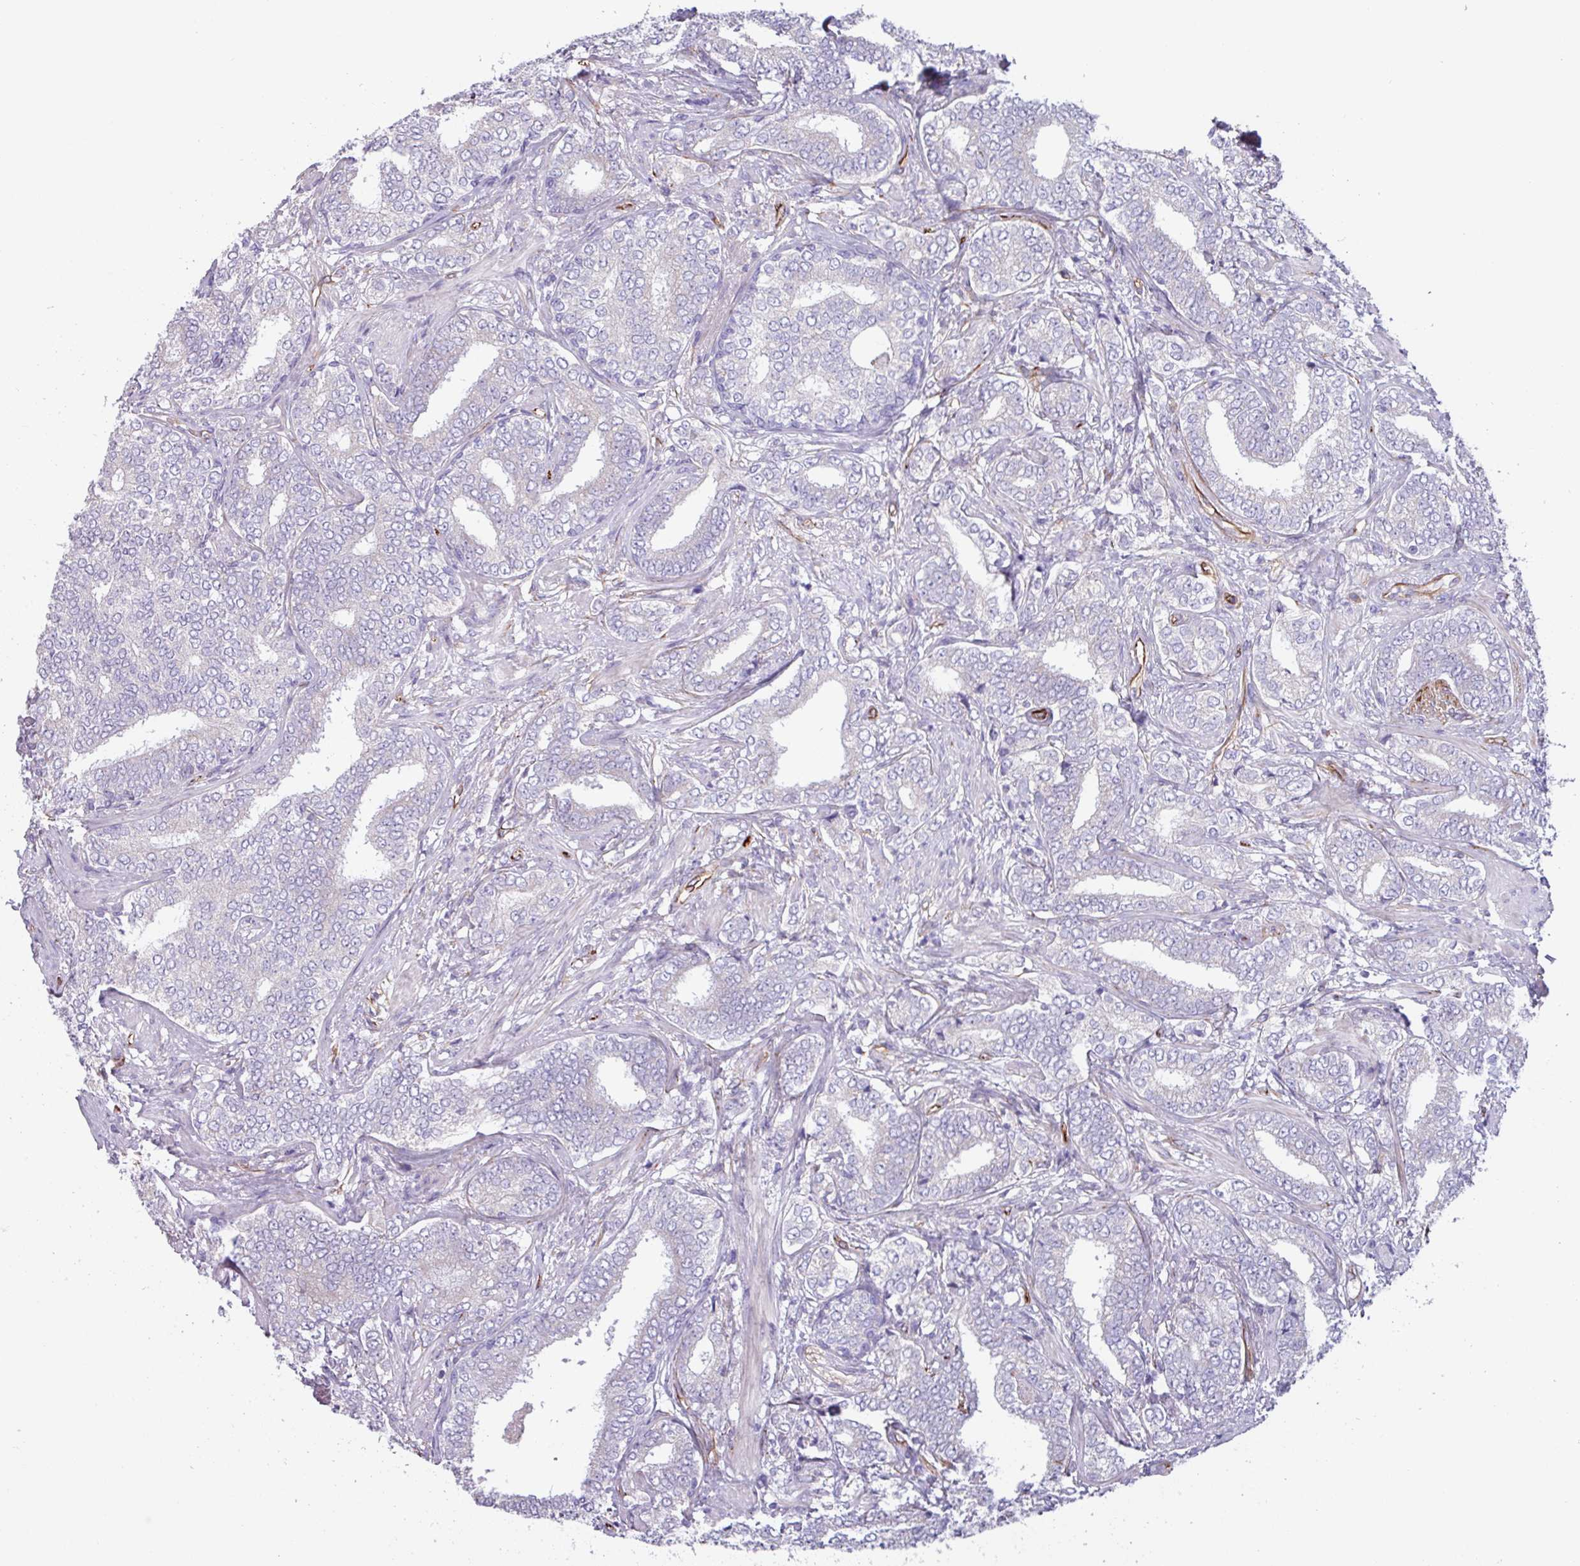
{"staining": {"intensity": "negative", "quantity": "none", "location": "none"}, "tissue": "prostate cancer", "cell_type": "Tumor cells", "image_type": "cancer", "snomed": [{"axis": "morphology", "description": "Adenocarcinoma, High grade"}, {"axis": "topography", "description": "Prostate"}], "caption": "The image reveals no staining of tumor cells in prostate high-grade adenocarcinoma. The staining is performed using DAB (3,3'-diaminobenzidine) brown chromogen with nuclei counter-stained in using hematoxylin.", "gene": "BTD", "patient": {"sex": "male", "age": 72}}